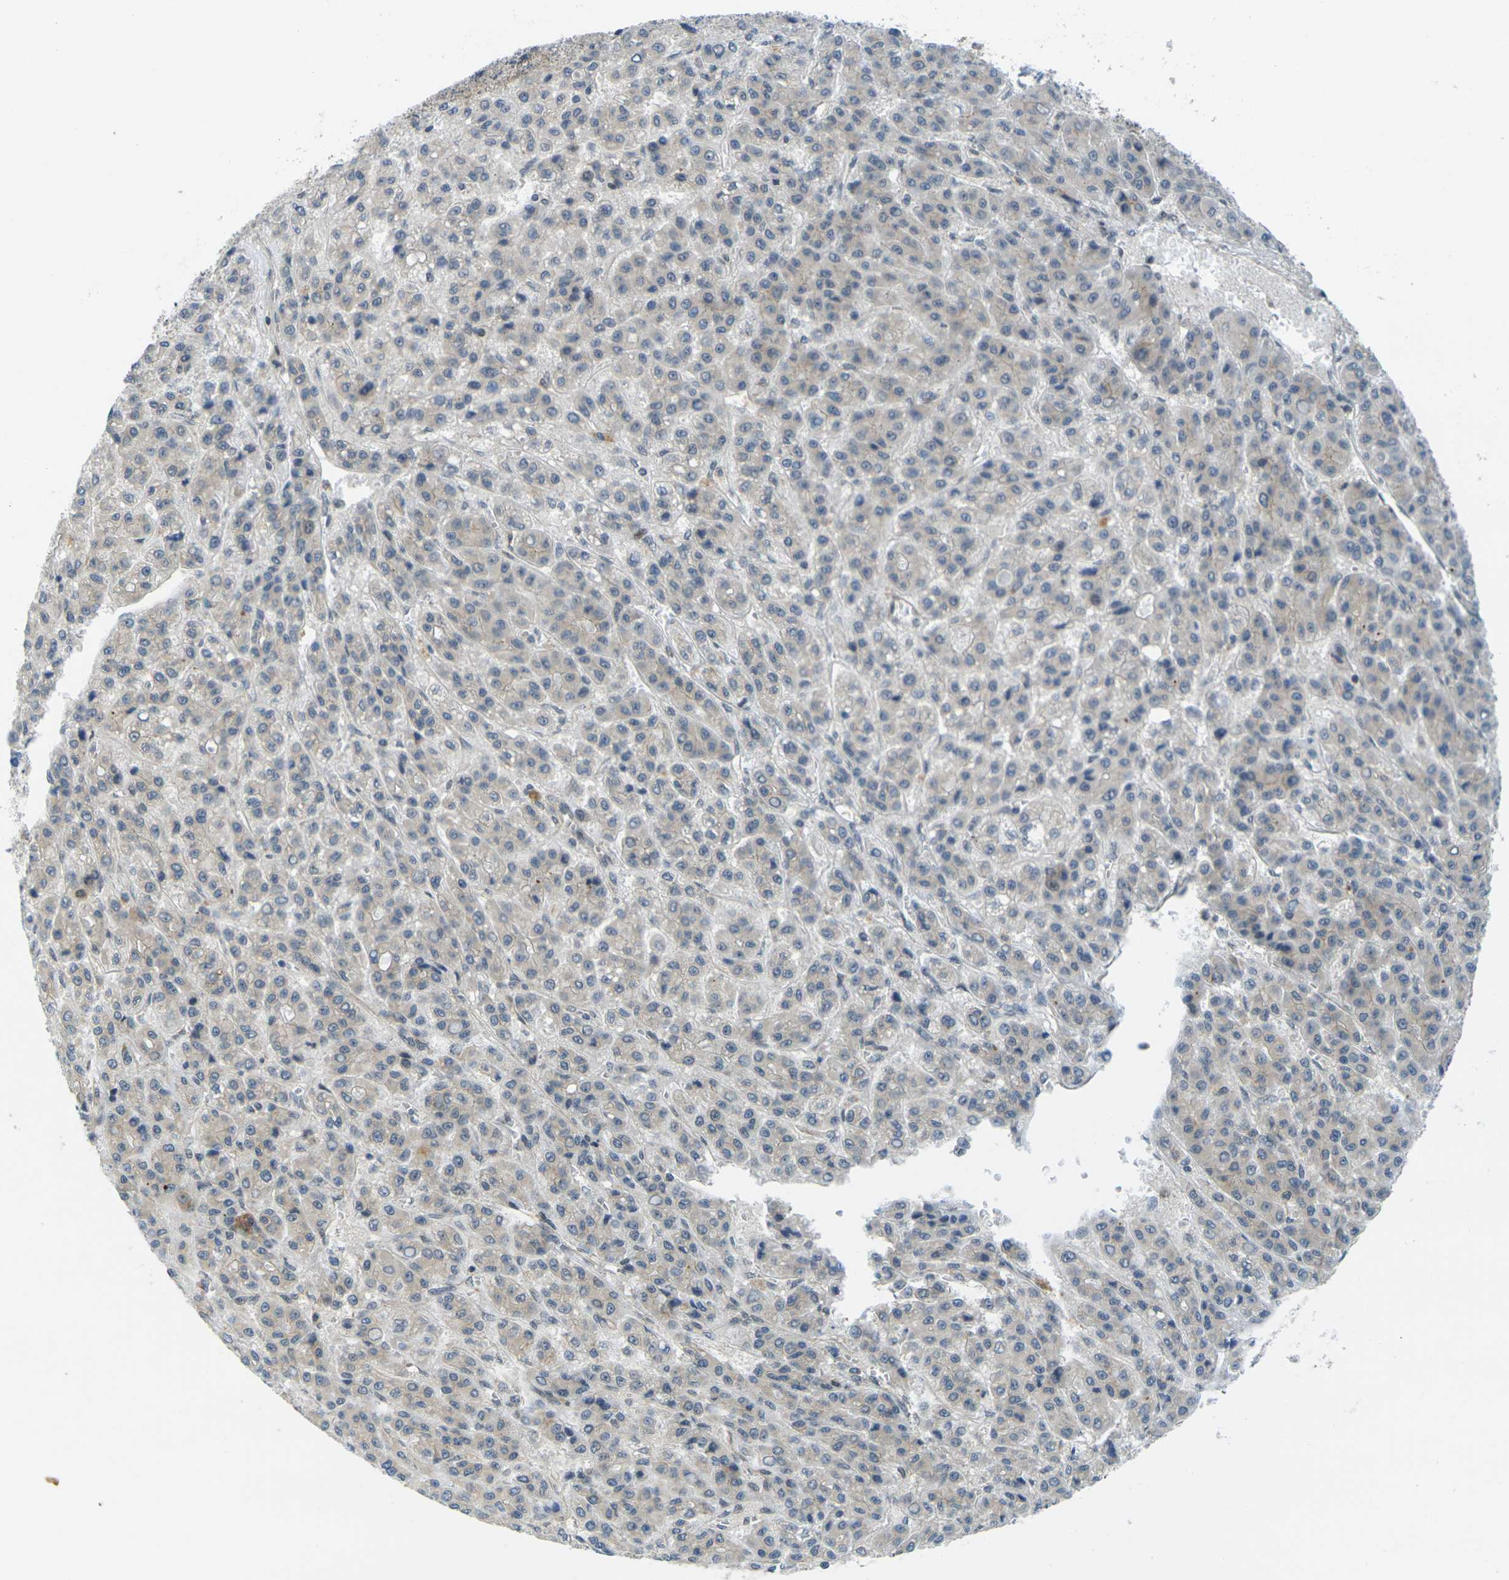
{"staining": {"intensity": "negative", "quantity": "none", "location": "none"}, "tissue": "liver cancer", "cell_type": "Tumor cells", "image_type": "cancer", "snomed": [{"axis": "morphology", "description": "Carcinoma, Hepatocellular, NOS"}, {"axis": "topography", "description": "Liver"}], "caption": "Liver hepatocellular carcinoma stained for a protein using immunohistochemistry displays no staining tumor cells.", "gene": "KCTD10", "patient": {"sex": "male", "age": 70}}